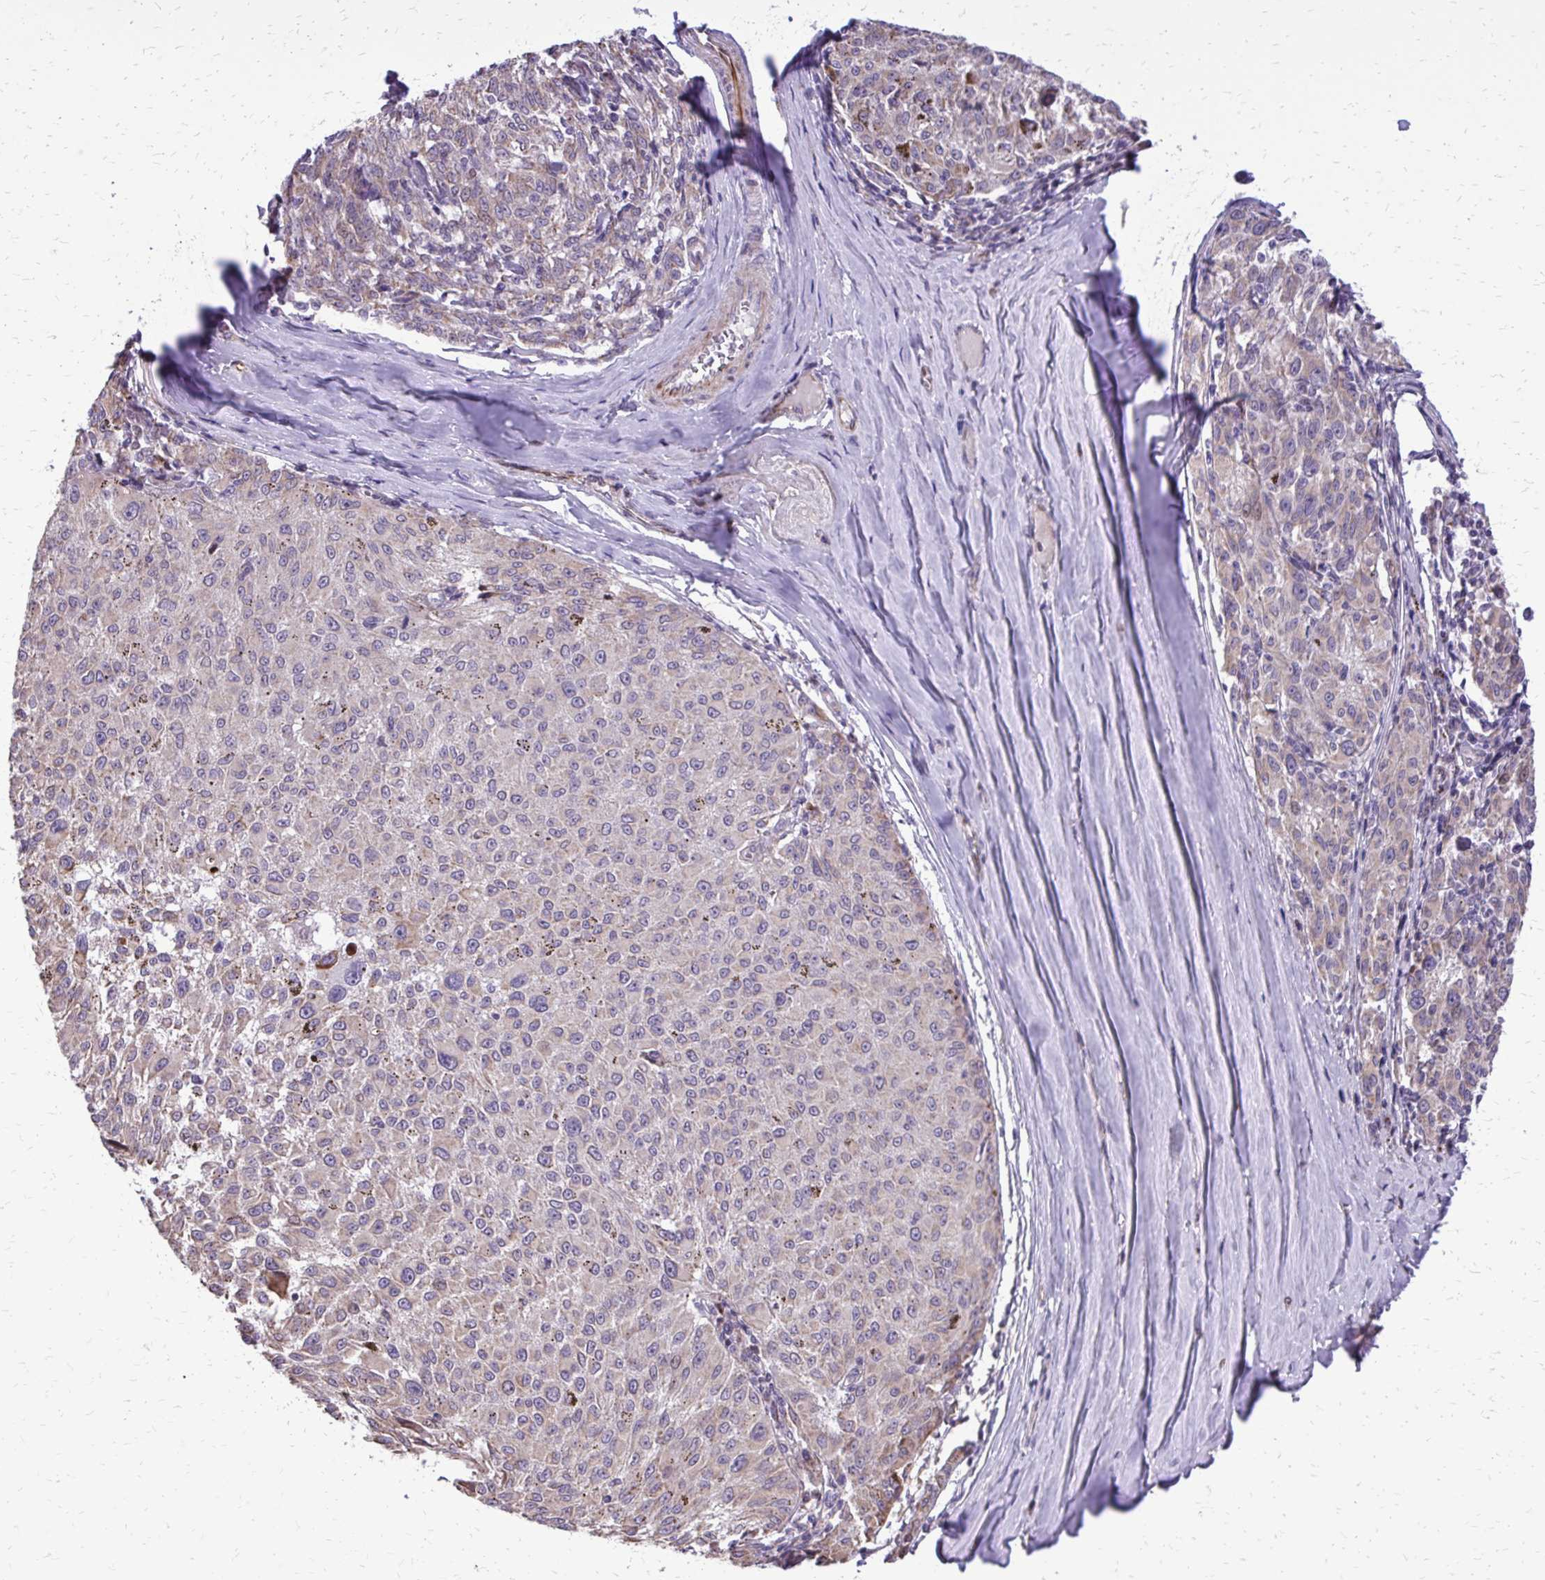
{"staining": {"intensity": "weak", "quantity": "25%-75%", "location": "cytoplasmic/membranous"}, "tissue": "melanoma", "cell_type": "Tumor cells", "image_type": "cancer", "snomed": [{"axis": "morphology", "description": "Malignant melanoma, NOS"}, {"axis": "topography", "description": "Skin"}], "caption": "Malignant melanoma tissue displays weak cytoplasmic/membranous expression in about 25%-75% of tumor cells, visualized by immunohistochemistry.", "gene": "ABCC3", "patient": {"sex": "female", "age": 72}}